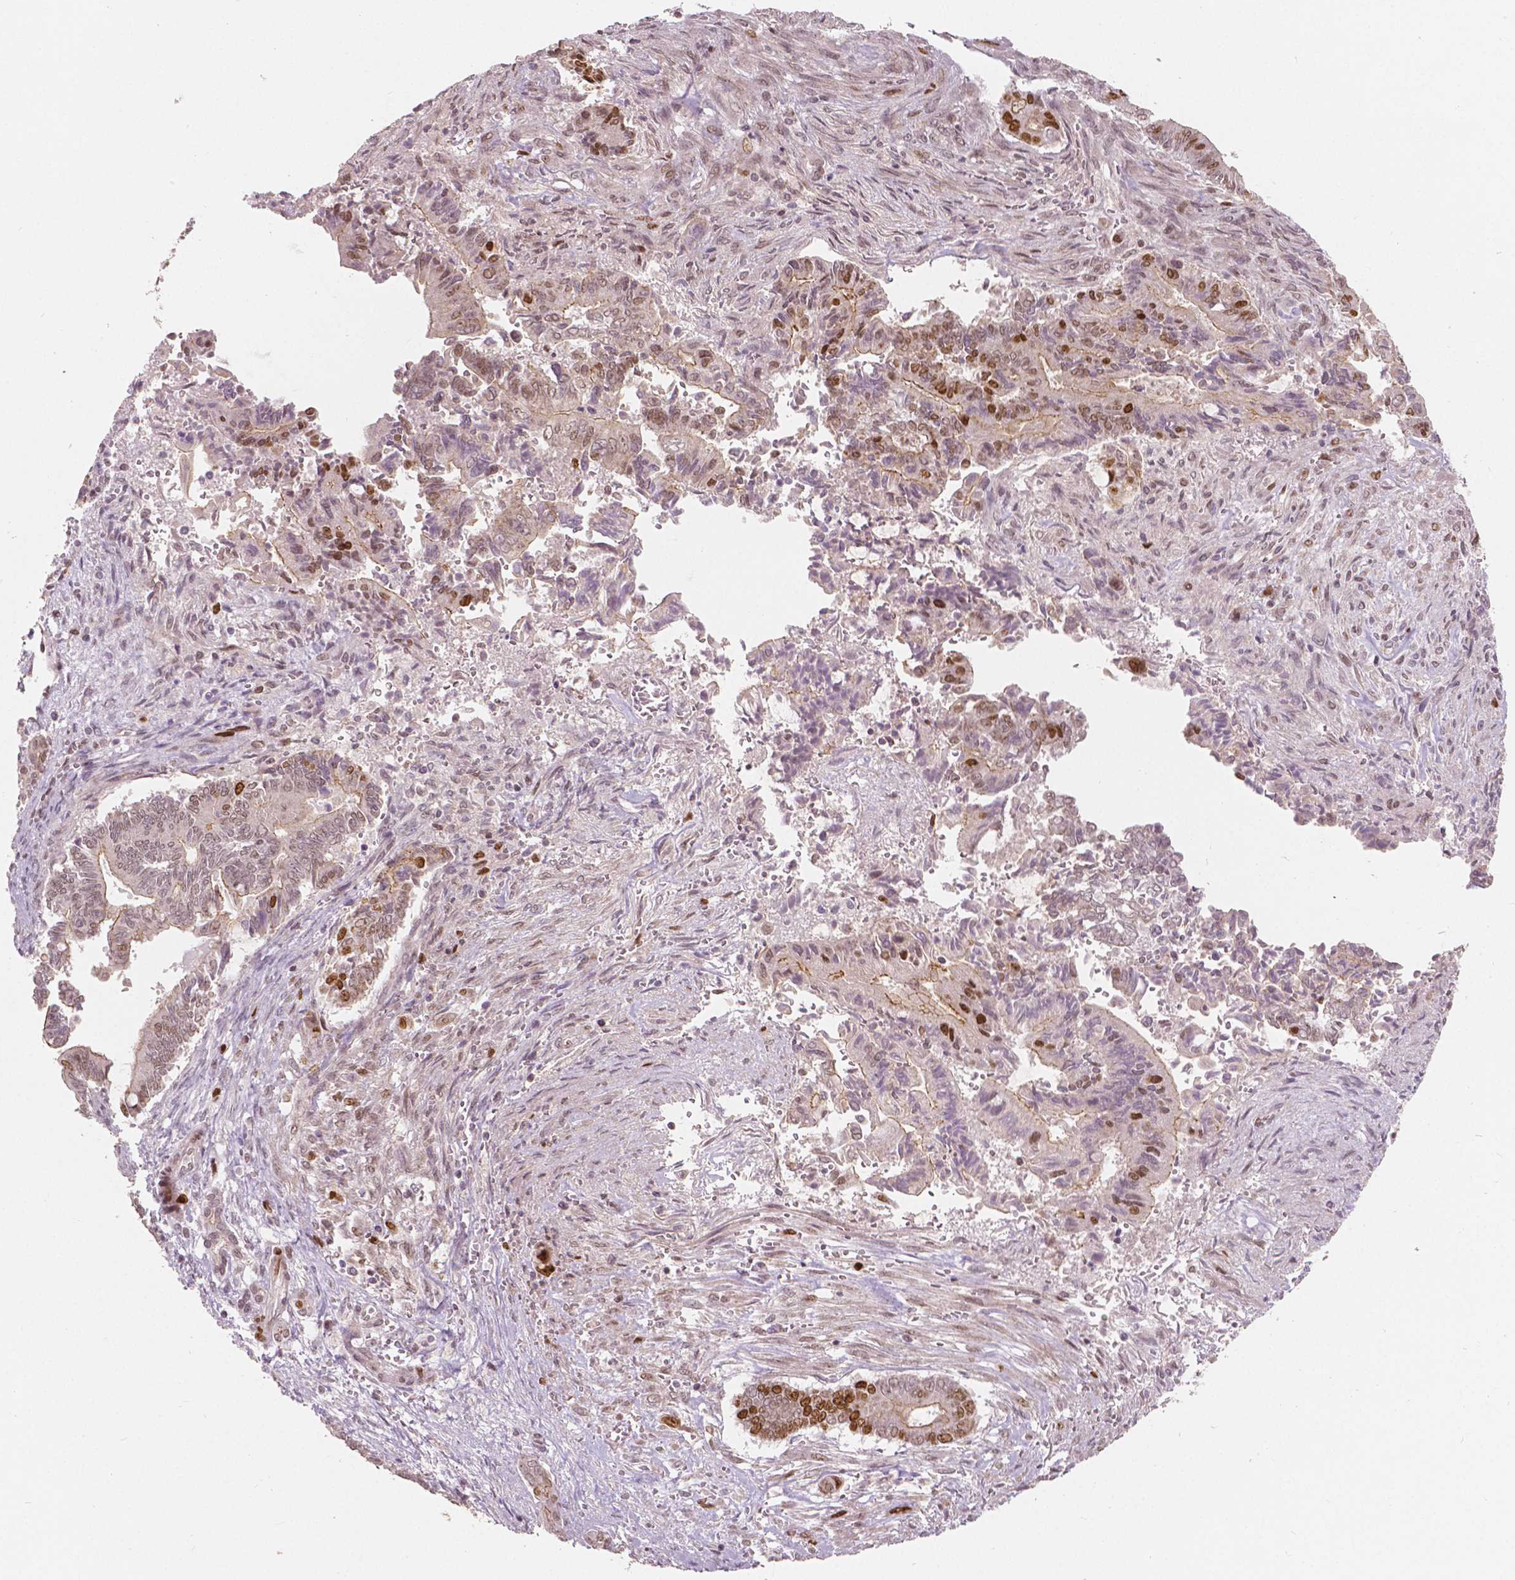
{"staining": {"intensity": "strong", "quantity": "<25%", "location": "nuclear"}, "tissue": "pancreatic cancer", "cell_type": "Tumor cells", "image_type": "cancer", "snomed": [{"axis": "morphology", "description": "Adenocarcinoma, NOS"}, {"axis": "topography", "description": "Pancreas"}], "caption": "Strong nuclear expression for a protein is seen in about <25% of tumor cells of pancreatic adenocarcinoma using immunohistochemistry (IHC).", "gene": "NSD2", "patient": {"sex": "male", "age": 68}}